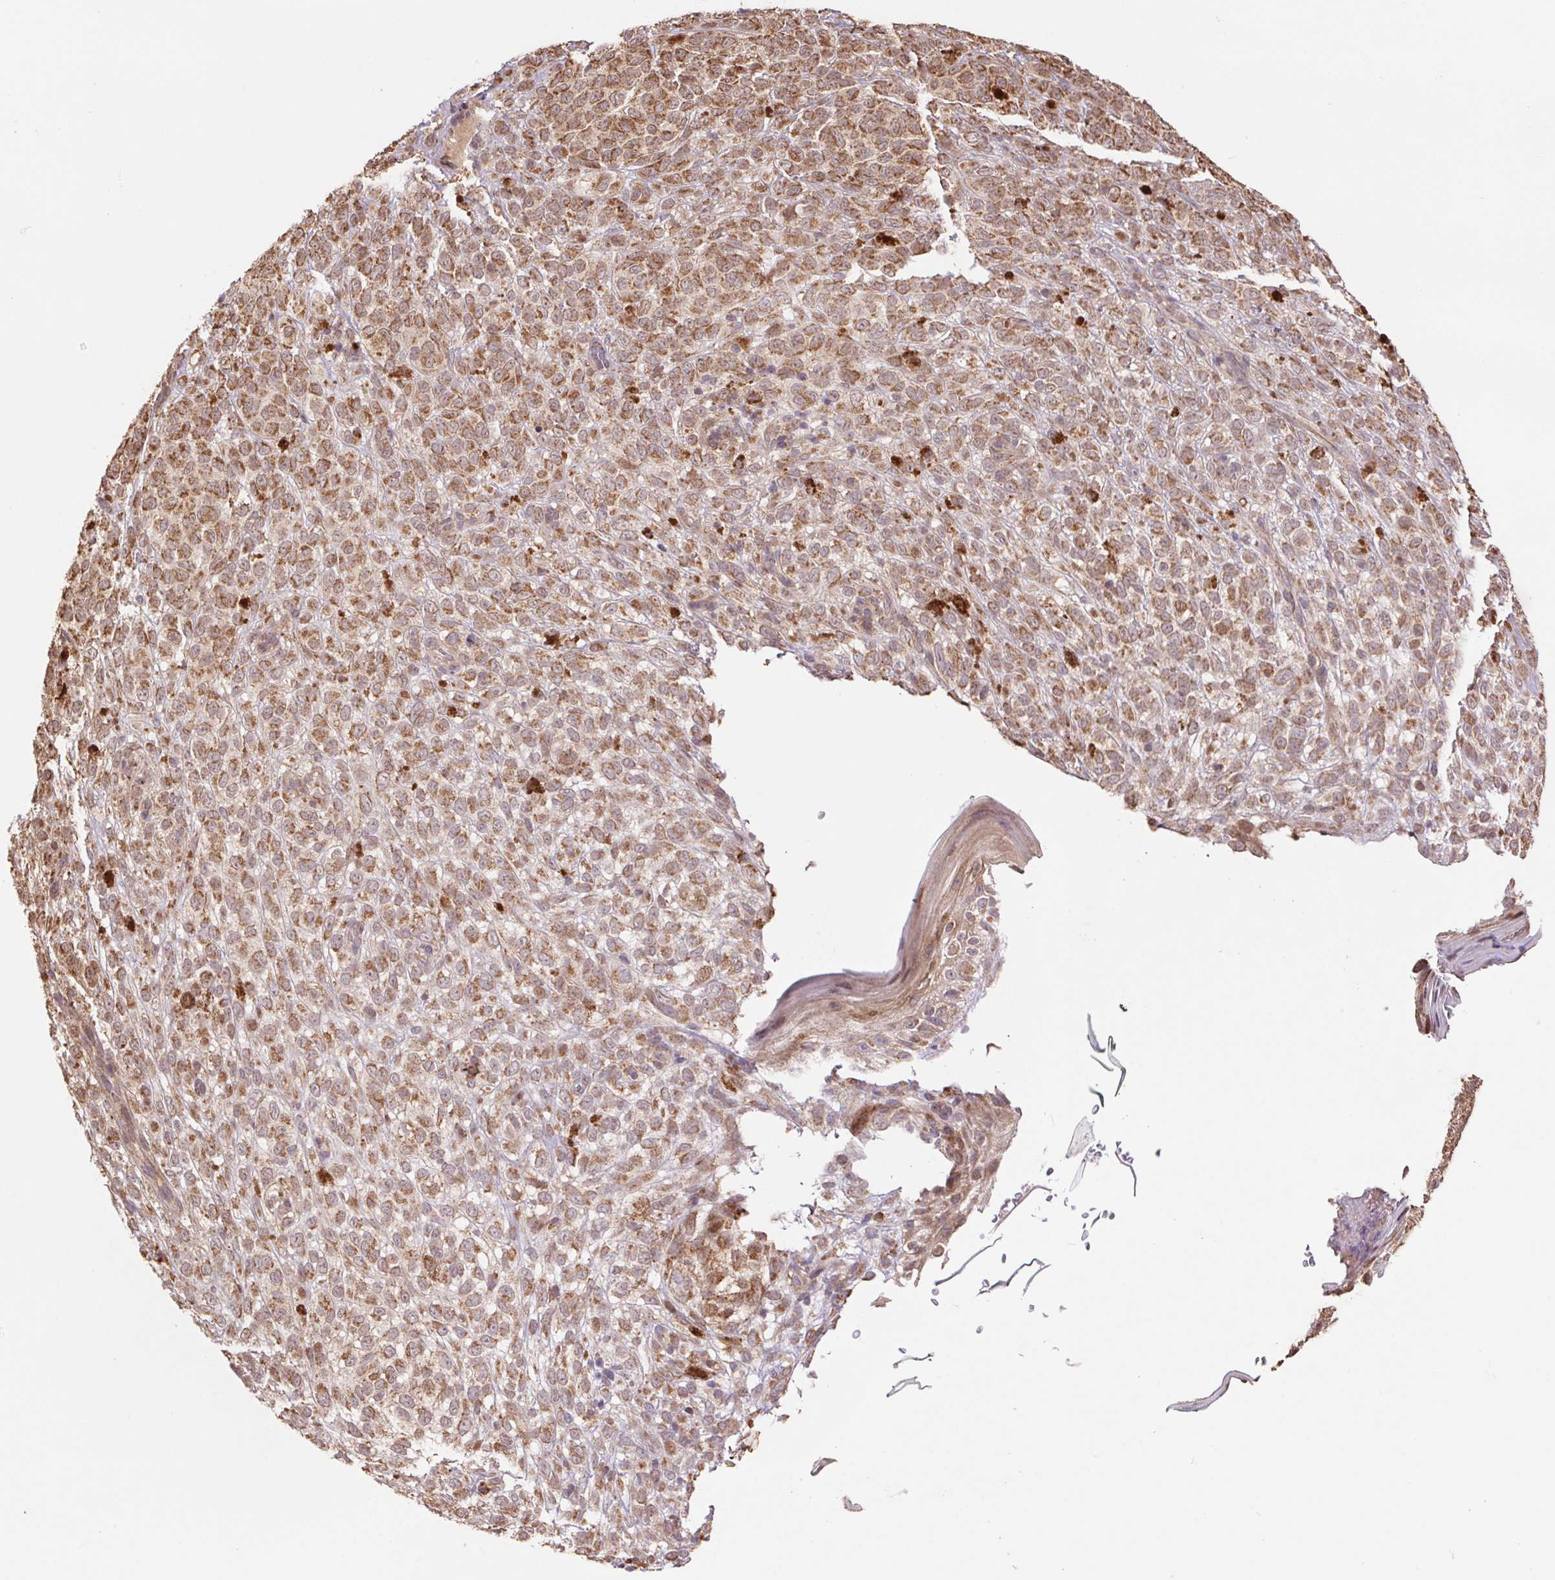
{"staining": {"intensity": "moderate", "quantity": ">75%", "location": "cytoplasmic/membranous"}, "tissue": "melanoma", "cell_type": "Tumor cells", "image_type": "cancer", "snomed": [{"axis": "morphology", "description": "Malignant melanoma, NOS"}, {"axis": "topography", "description": "Skin"}], "caption": "Protein analysis of malignant melanoma tissue exhibits moderate cytoplasmic/membranous staining in approximately >75% of tumor cells.", "gene": "PDHA1", "patient": {"sex": "female", "age": 86}}